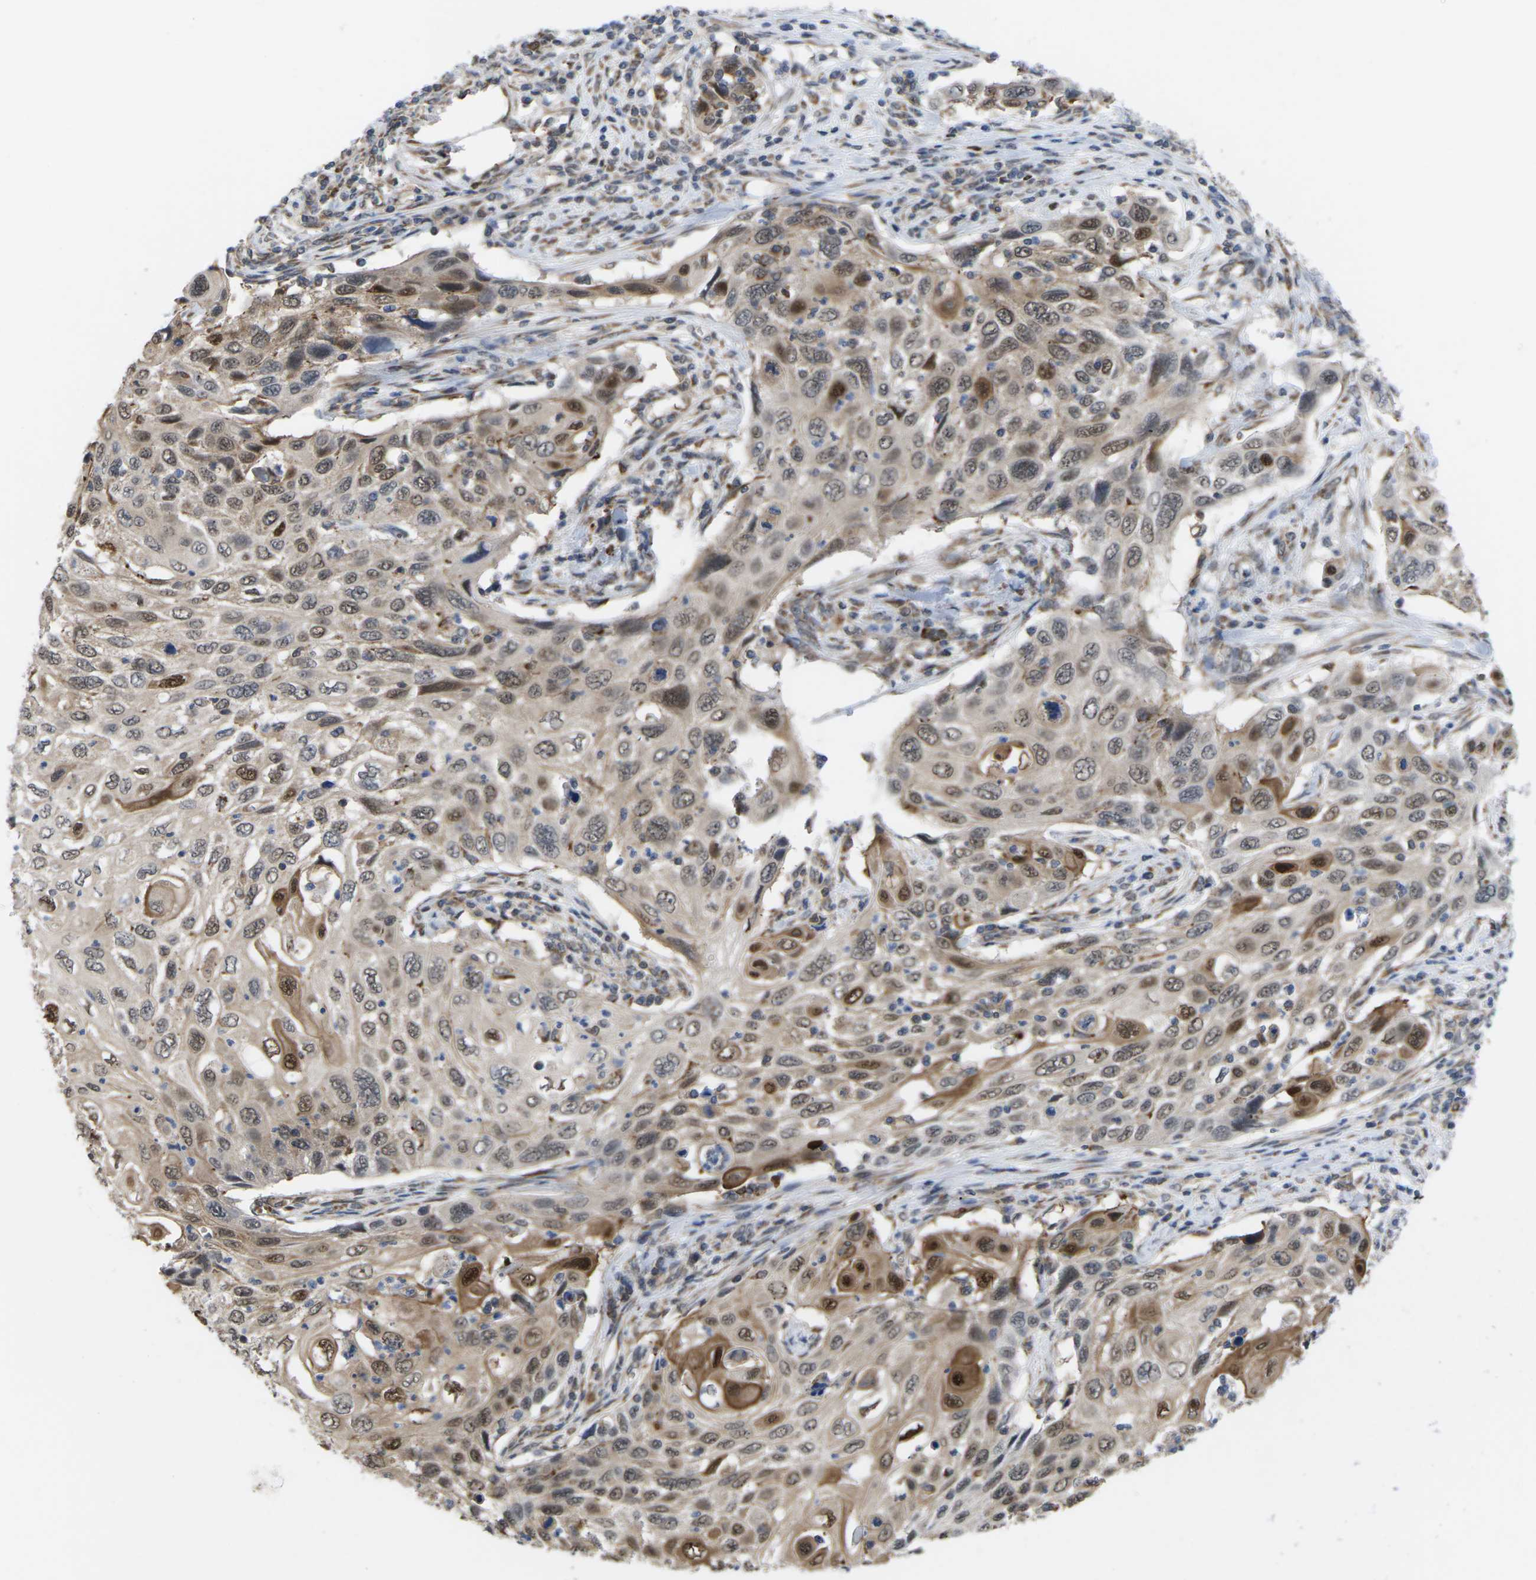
{"staining": {"intensity": "moderate", "quantity": "25%-75%", "location": "nuclear"}, "tissue": "cervical cancer", "cell_type": "Tumor cells", "image_type": "cancer", "snomed": [{"axis": "morphology", "description": "Squamous cell carcinoma, NOS"}, {"axis": "topography", "description": "Cervix"}], "caption": "There is medium levels of moderate nuclear positivity in tumor cells of cervical squamous cell carcinoma, as demonstrated by immunohistochemical staining (brown color).", "gene": "PDZK1IP1", "patient": {"sex": "female", "age": 70}}